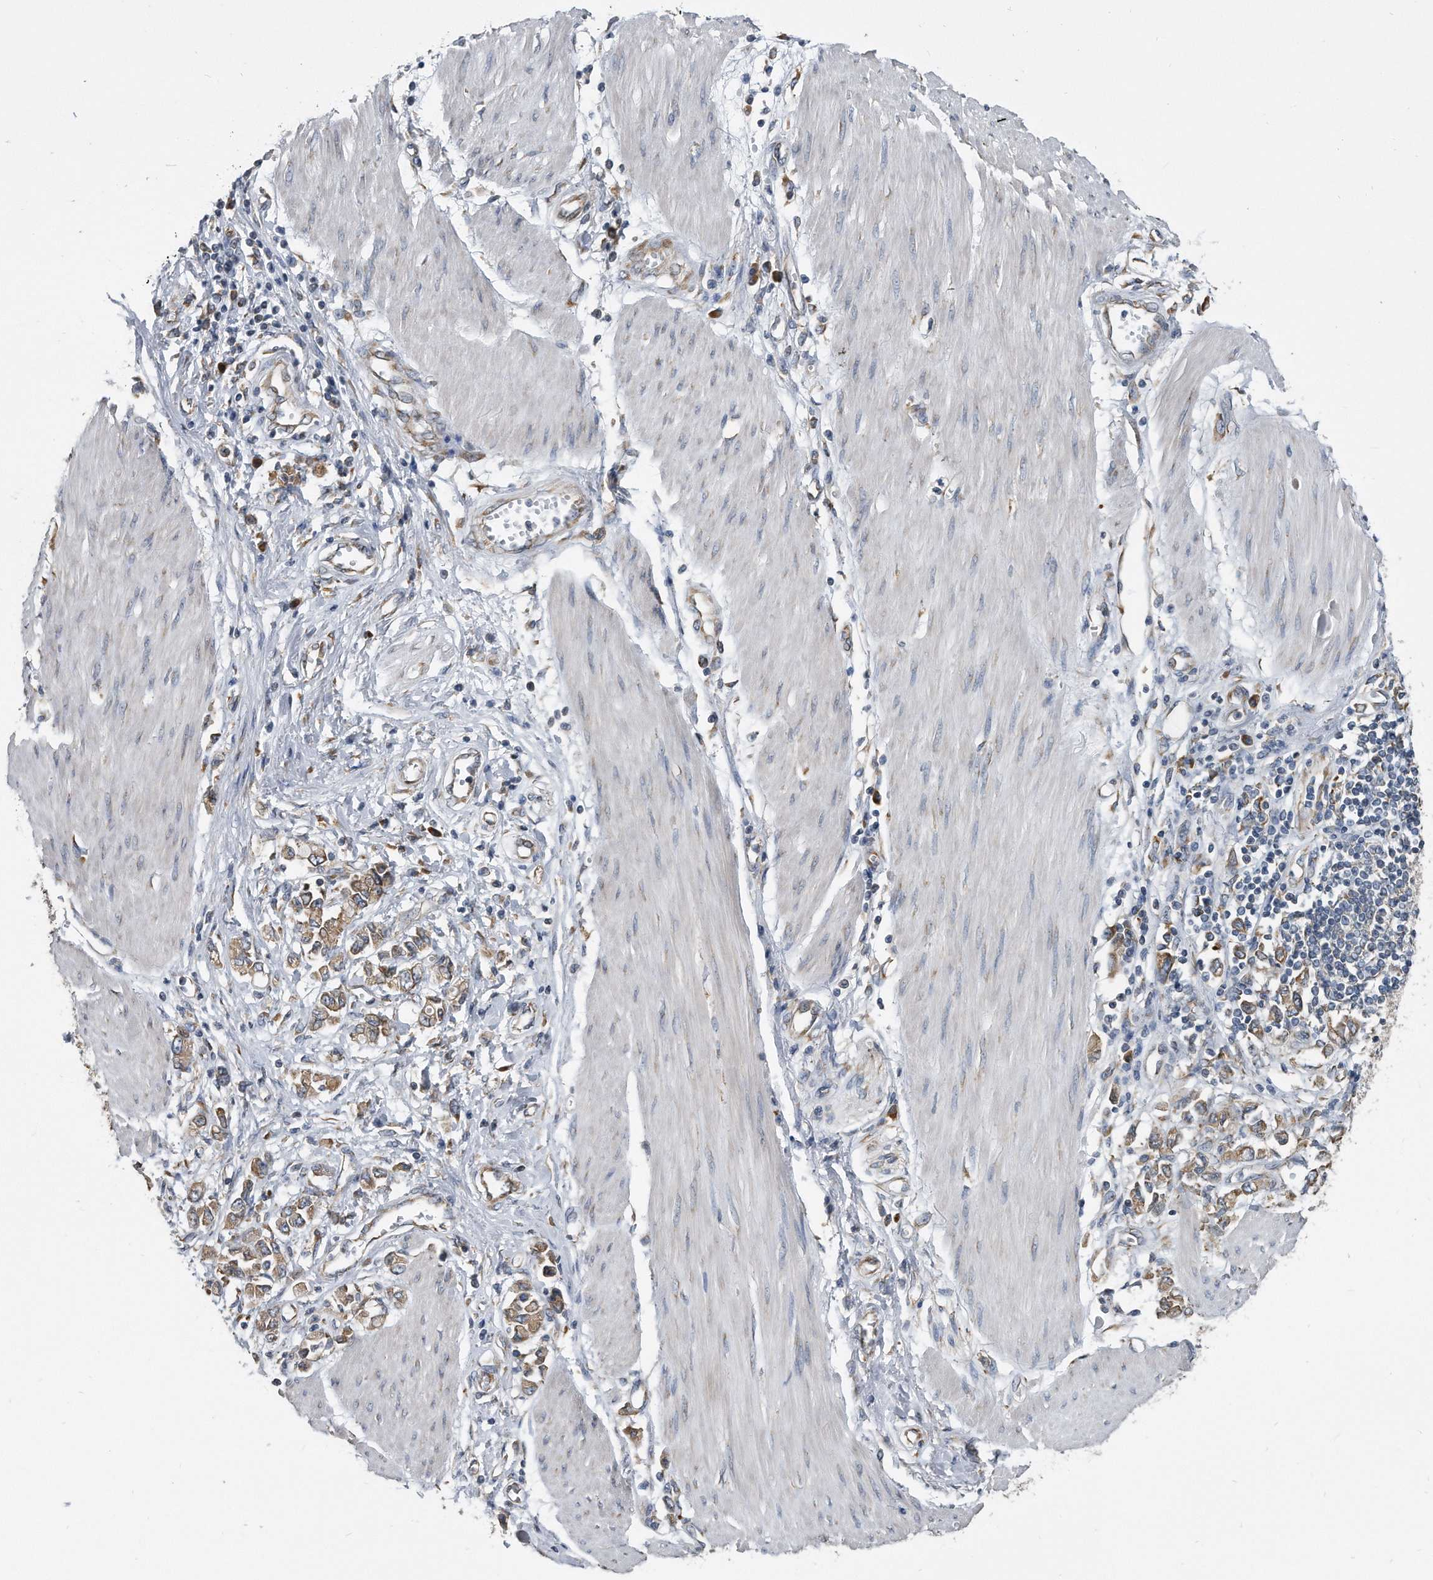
{"staining": {"intensity": "moderate", "quantity": ">75%", "location": "cytoplasmic/membranous"}, "tissue": "stomach cancer", "cell_type": "Tumor cells", "image_type": "cancer", "snomed": [{"axis": "morphology", "description": "Adenocarcinoma, NOS"}, {"axis": "topography", "description": "Stomach"}], "caption": "A photomicrograph showing moderate cytoplasmic/membranous positivity in approximately >75% of tumor cells in stomach adenocarcinoma, as visualized by brown immunohistochemical staining.", "gene": "CCDC47", "patient": {"sex": "female", "age": 76}}